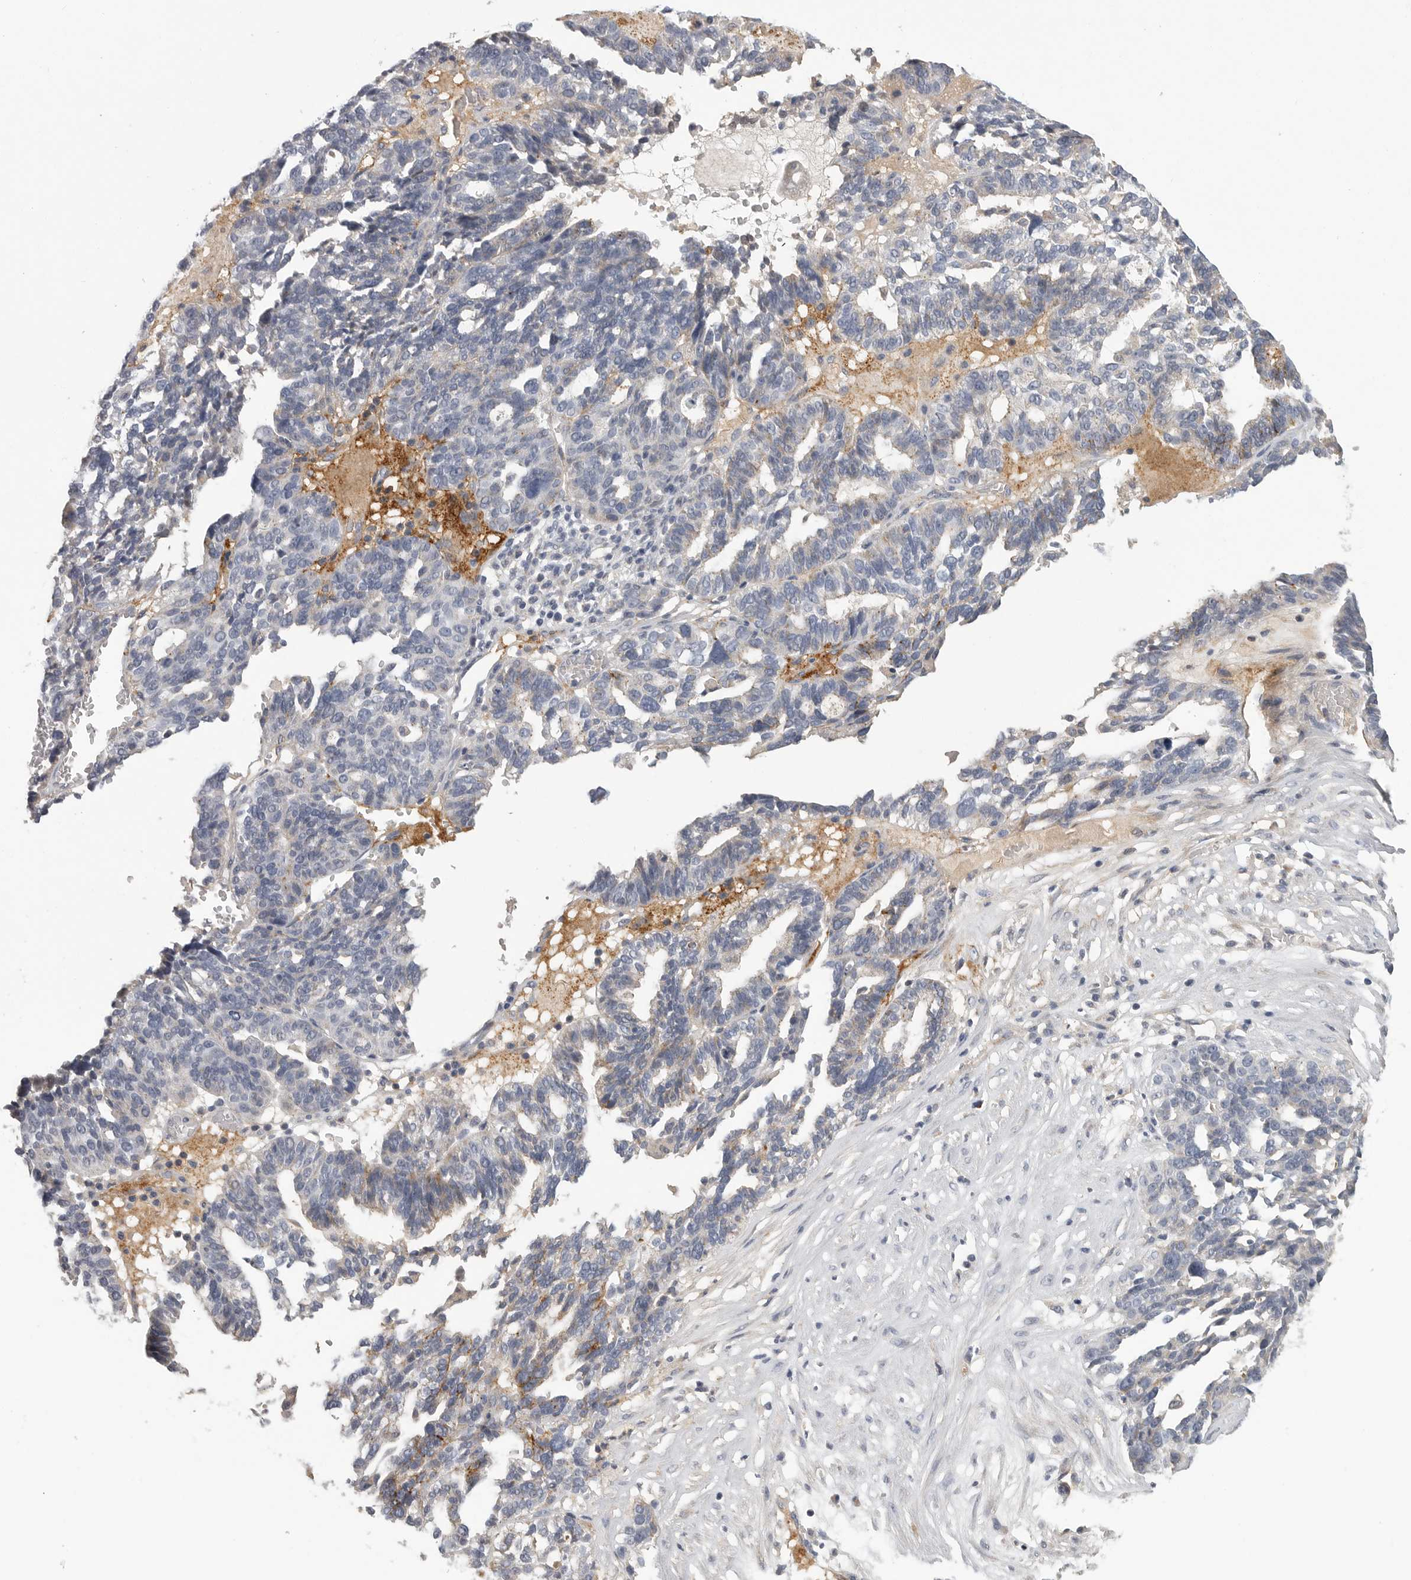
{"staining": {"intensity": "negative", "quantity": "none", "location": "none"}, "tissue": "ovarian cancer", "cell_type": "Tumor cells", "image_type": "cancer", "snomed": [{"axis": "morphology", "description": "Cystadenocarcinoma, serous, NOS"}, {"axis": "topography", "description": "Ovary"}], "caption": "This is an IHC histopathology image of human ovarian serous cystadenocarcinoma. There is no staining in tumor cells.", "gene": "SDC3", "patient": {"sex": "female", "age": 59}}